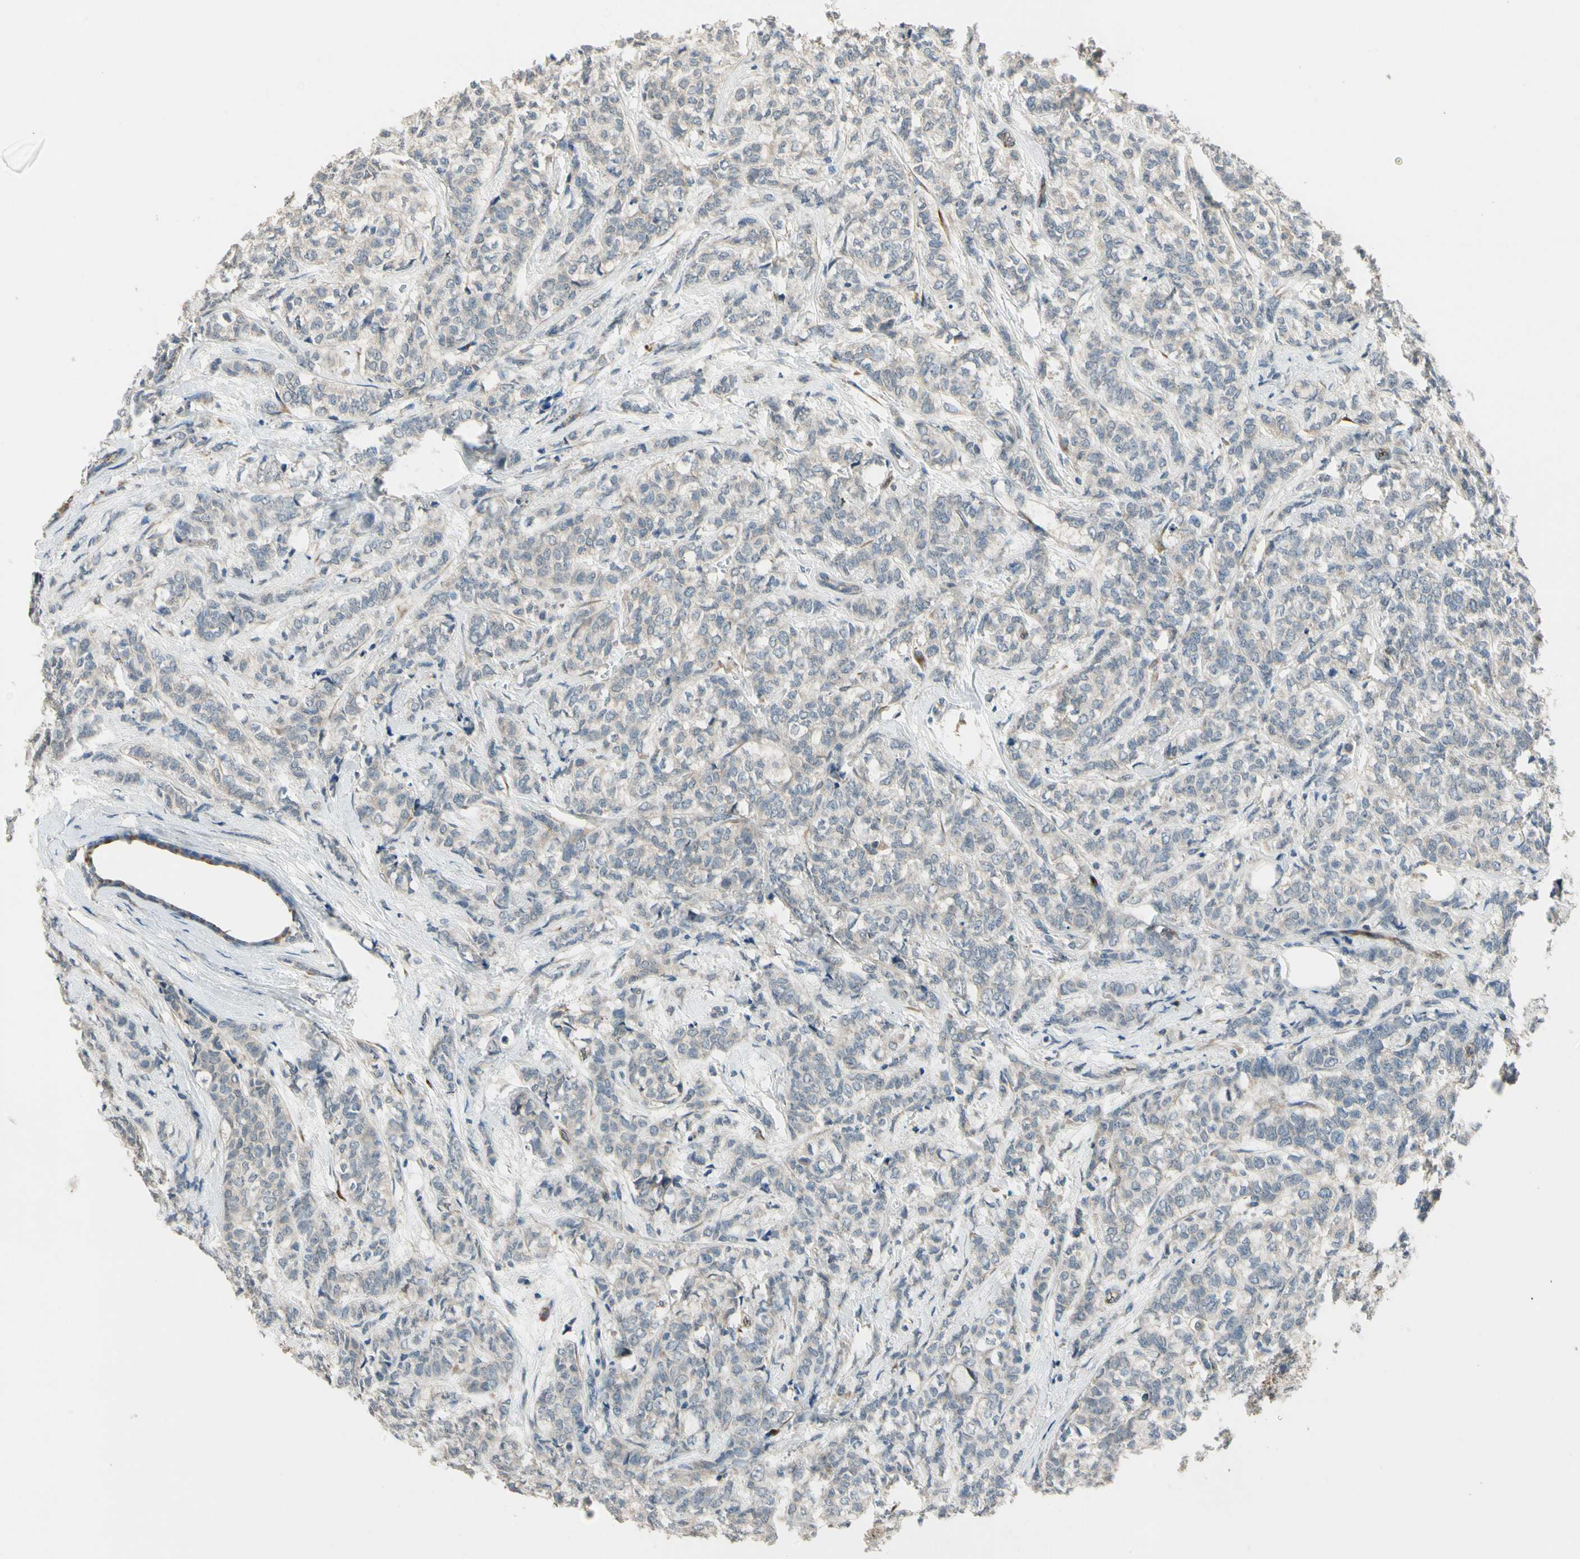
{"staining": {"intensity": "weak", "quantity": "25%-75%", "location": "cytoplasmic/membranous"}, "tissue": "breast cancer", "cell_type": "Tumor cells", "image_type": "cancer", "snomed": [{"axis": "morphology", "description": "Lobular carcinoma"}, {"axis": "topography", "description": "Breast"}], "caption": "Weak cytoplasmic/membranous positivity for a protein is appreciated in approximately 25%-75% of tumor cells of lobular carcinoma (breast) using immunohistochemistry (IHC).", "gene": "MST1R", "patient": {"sex": "female", "age": 60}}